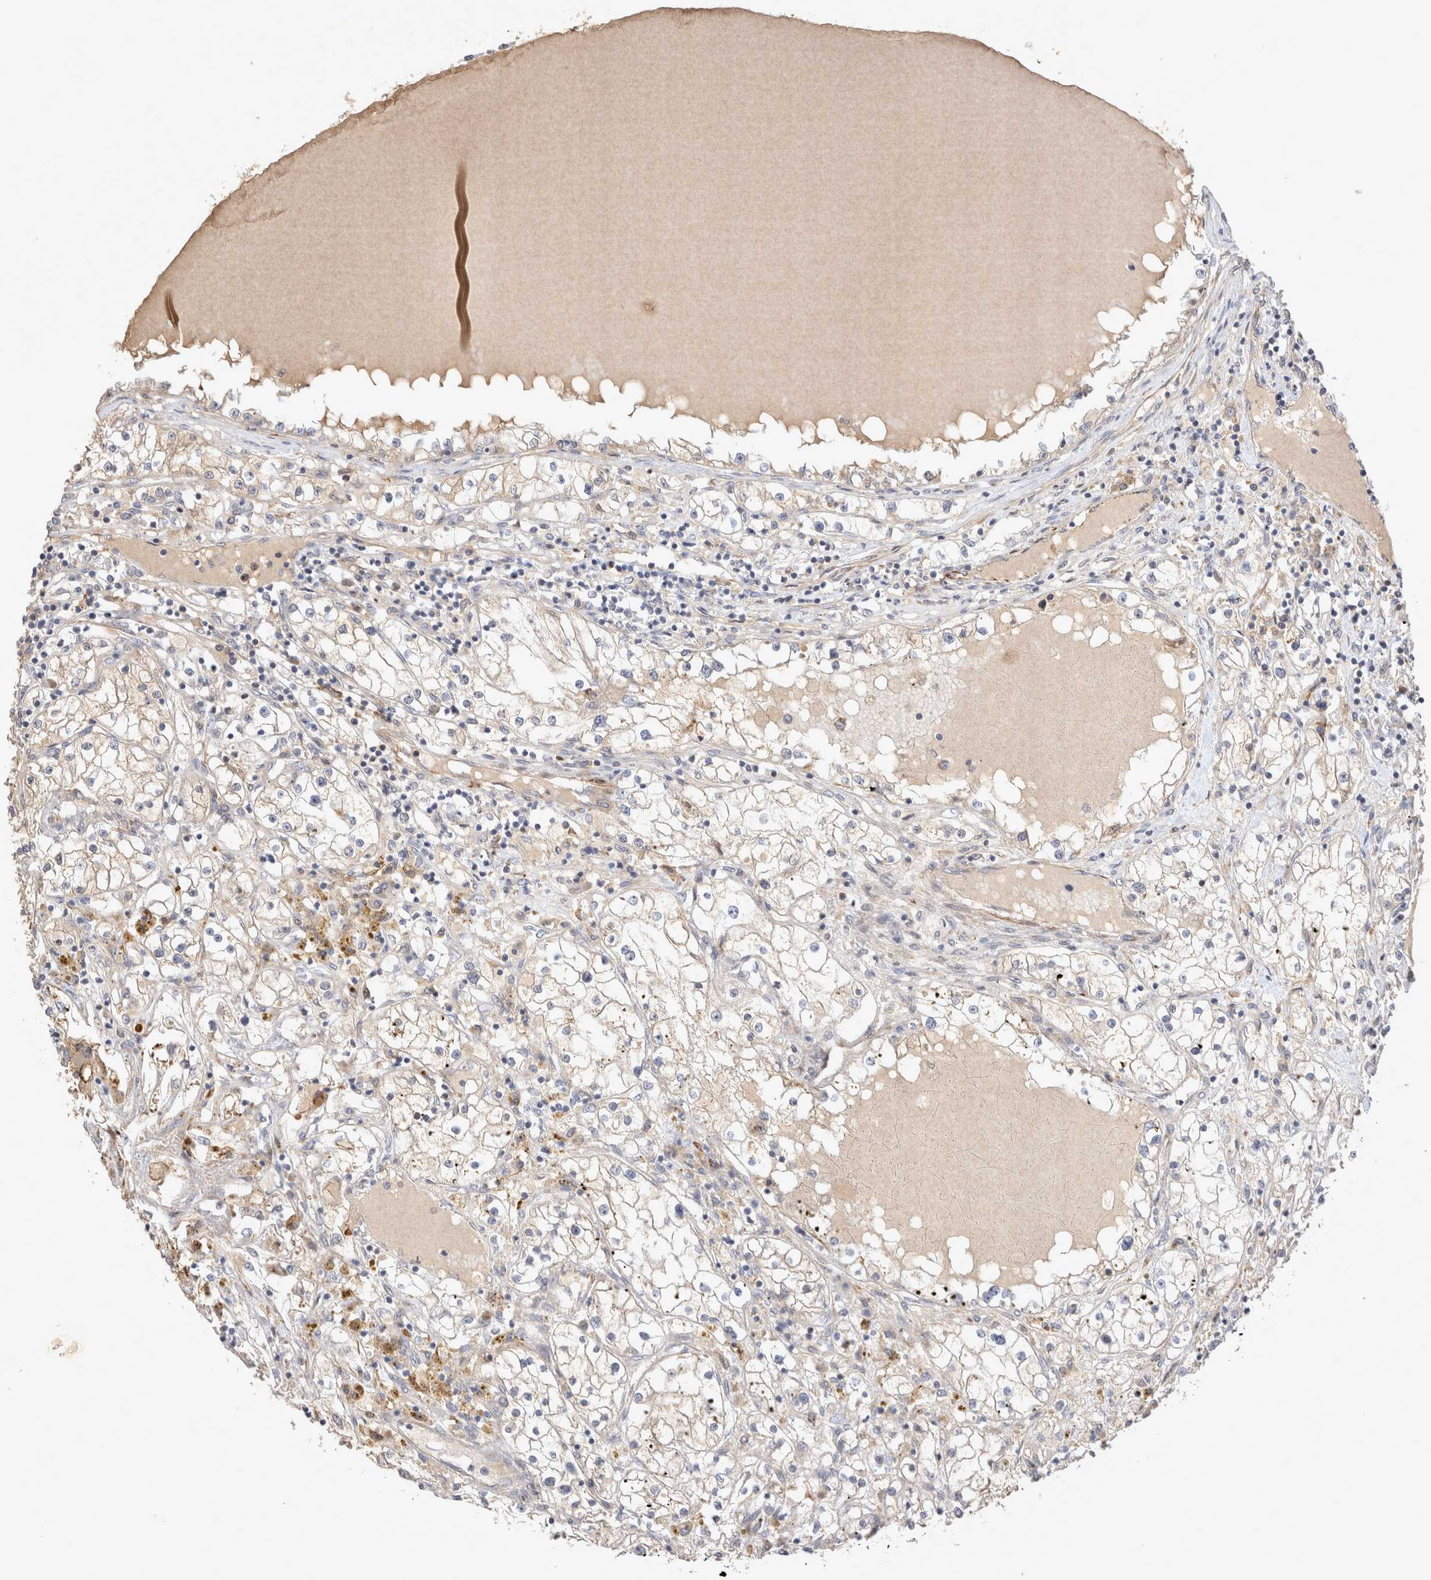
{"staining": {"intensity": "weak", "quantity": "<25%", "location": "cytoplasmic/membranous"}, "tissue": "renal cancer", "cell_type": "Tumor cells", "image_type": "cancer", "snomed": [{"axis": "morphology", "description": "Adenocarcinoma, NOS"}, {"axis": "topography", "description": "Kidney"}], "caption": "Protein analysis of renal cancer exhibits no significant staining in tumor cells. (IHC, brightfield microscopy, high magnification).", "gene": "NMU", "patient": {"sex": "male", "age": 68}}